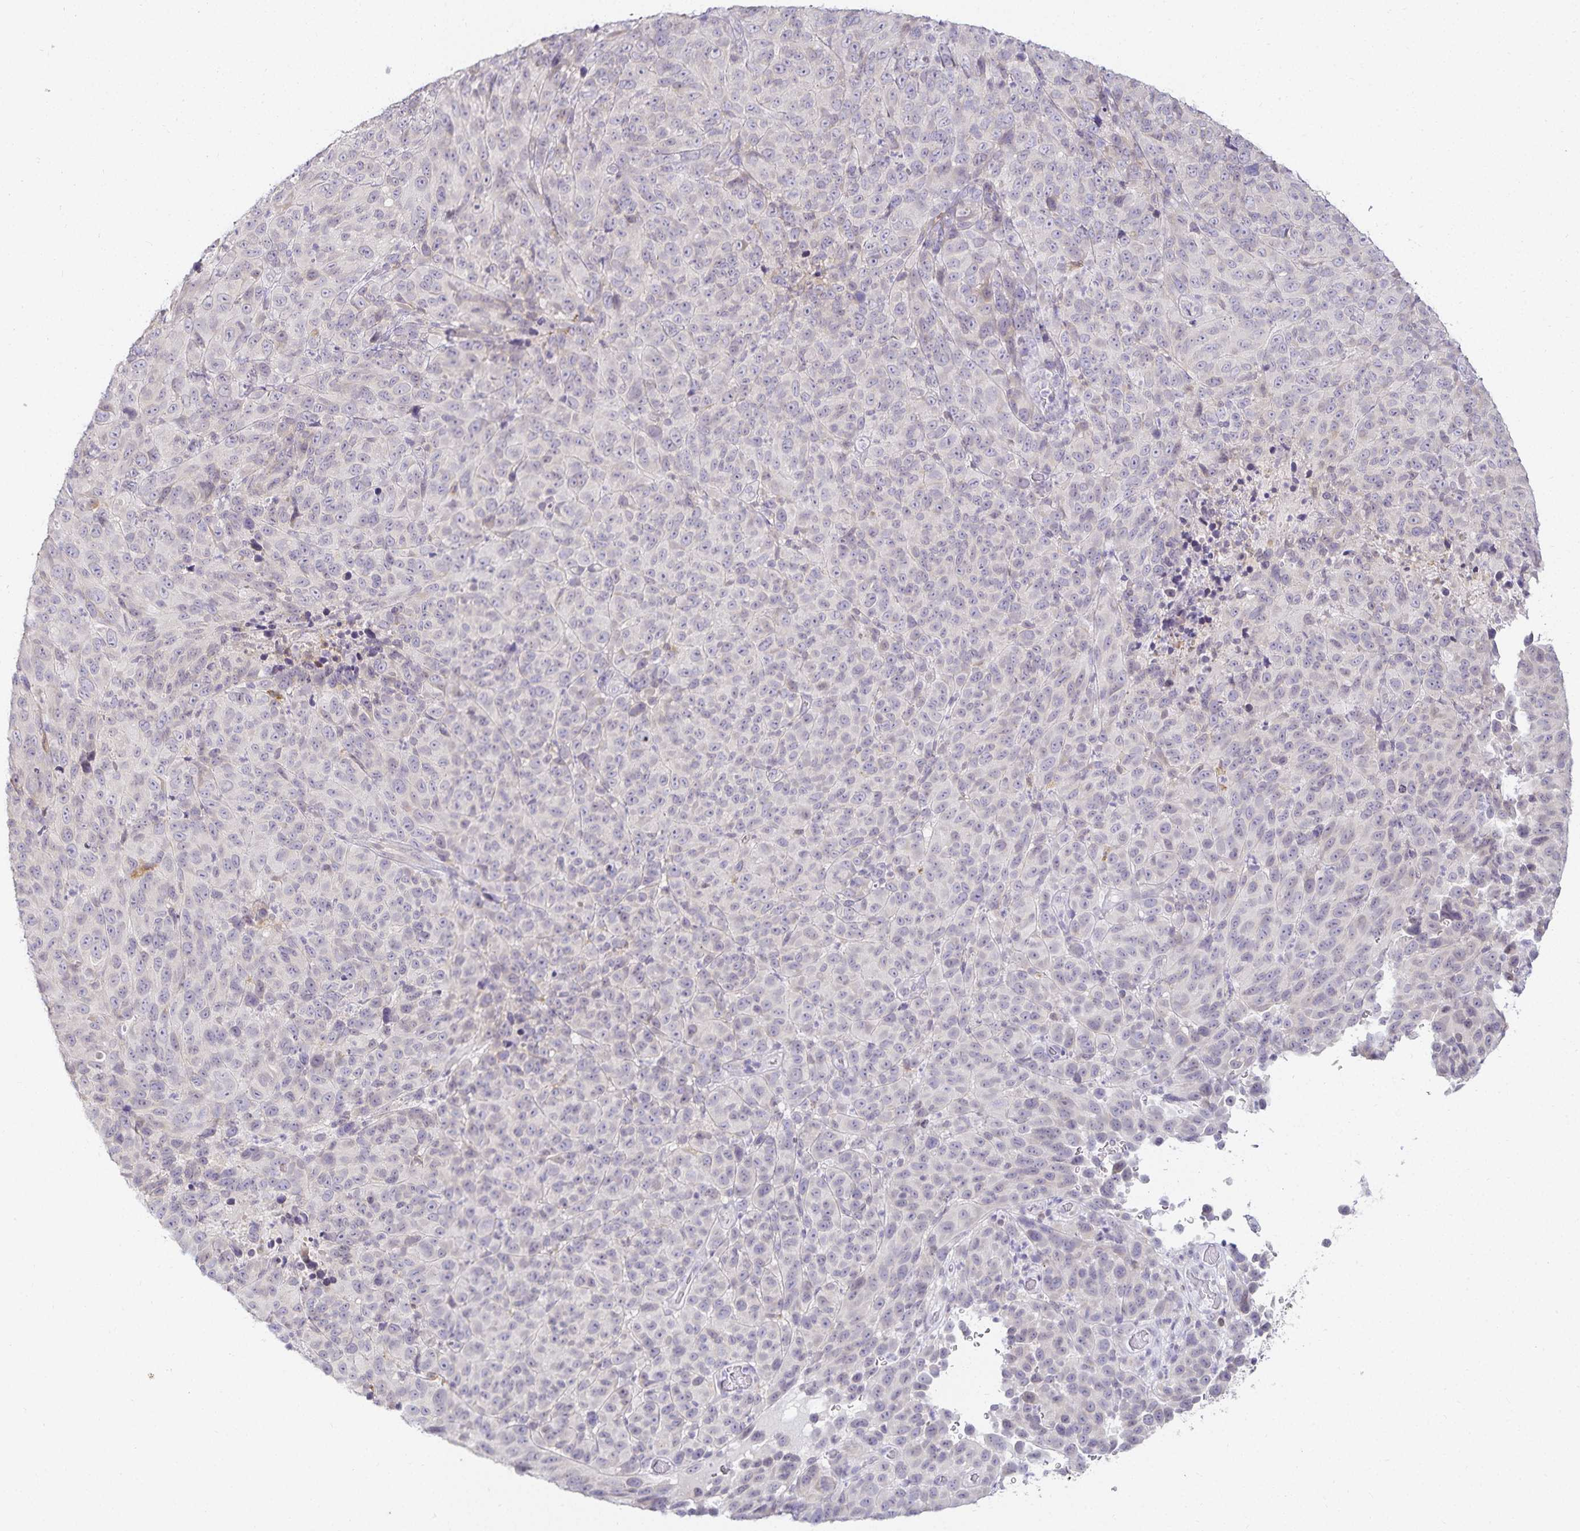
{"staining": {"intensity": "negative", "quantity": "none", "location": "none"}, "tissue": "melanoma", "cell_type": "Tumor cells", "image_type": "cancer", "snomed": [{"axis": "morphology", "description": "Malignant melanoma, NOS"}, {"axis": "topography", "description": "Skin"}], "caption": "Immunohistochemical staining of malignant melanoma reveals no significant positivity in tumor cells.", "gene": "GP2", "patient": {"sex": "male", "age": 85}}